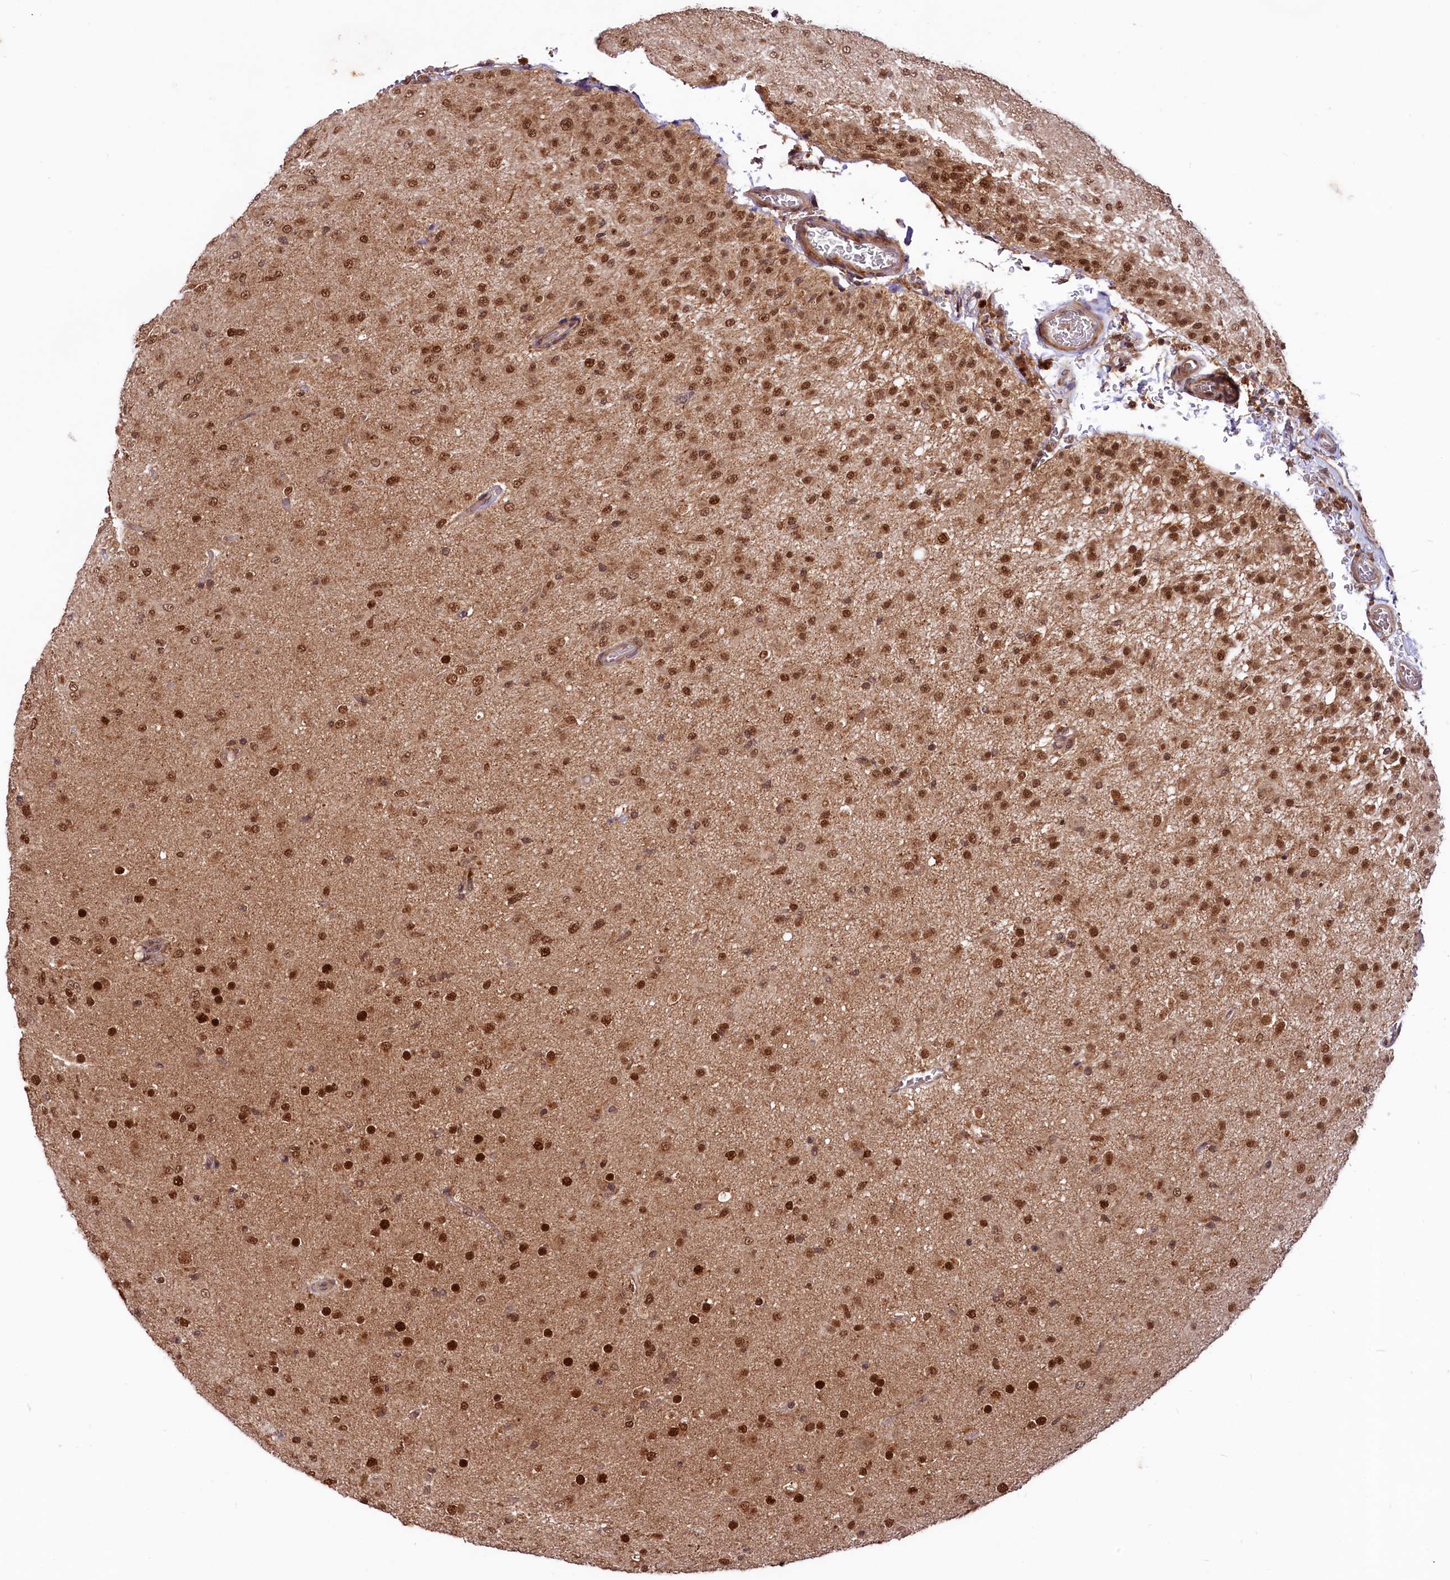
{"staining": {"intensity": "strong", "quantity": ">75%", "location": "nuclear"}, "tissue": "glioma", "cell_type": "Tumor cells", "image_type": "cancer", "snomed": [{"axis": "morphology", "description": "Glioma, malignant, Low grade"}, {"axis": "topography", "description": "Brain"}], "caption": "Immunohistochemistry photomicrograph of glioma stained for a protein (brown), which reveals high levels of strong nuclear staining in approximately >75% of tumor cells.", "gene": "UBE3A", "patient": {"sex": "male", "age": 65}}